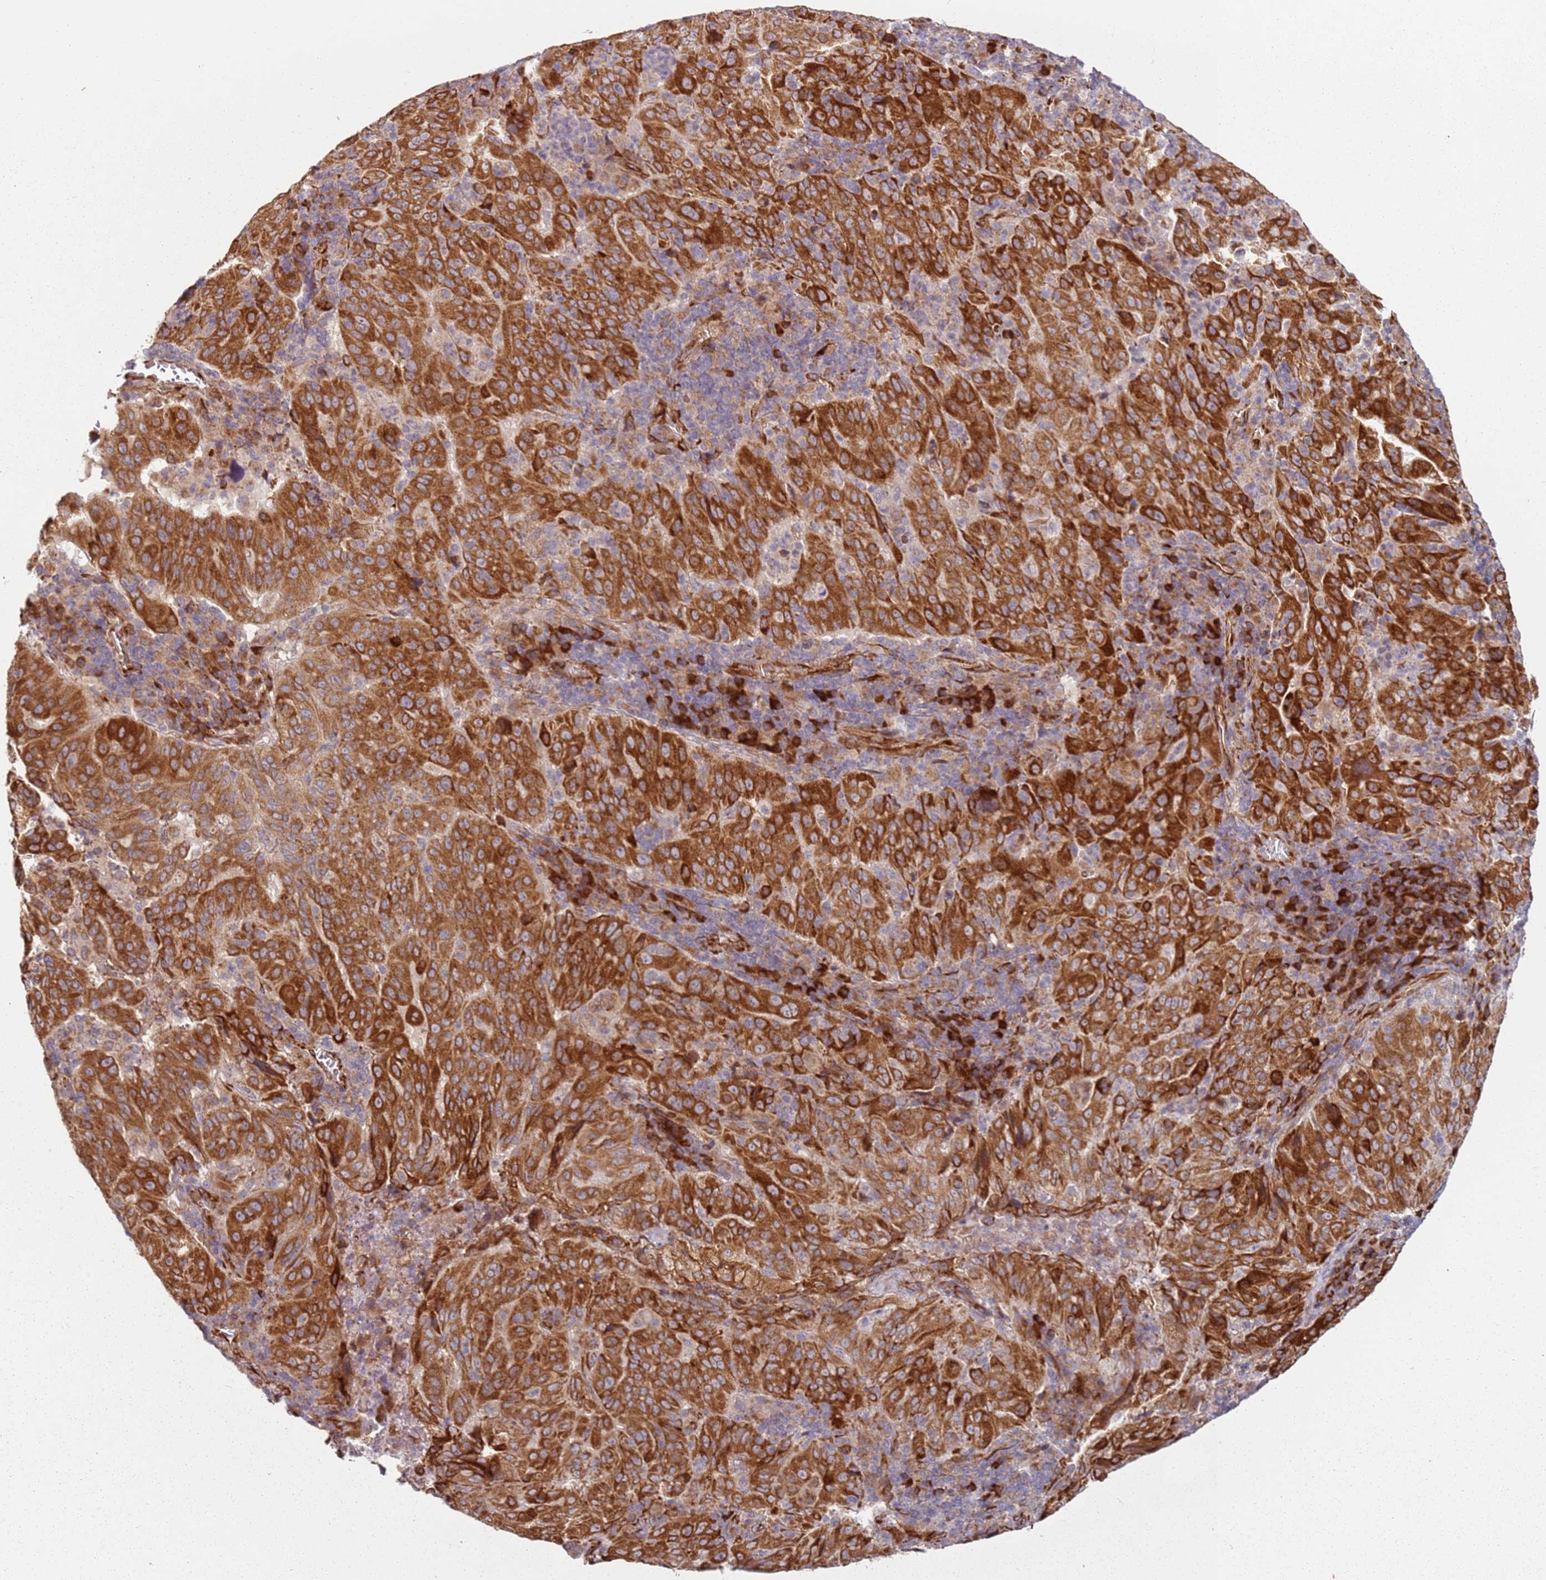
{"staining": {"intensity": "strong", "quantity": ">75%", "location": "cytoplasmic/membranous"}, "tissue": "pancreatic cancer", "cell_type": "Tumor cells", "image_type": "cancer", "snomed": [{"axis": "morphology", "description": "Adenocarcinoma, NOS"}, {"axis": "topography", "description": "Pancreas"}], "caption": "Immunohistochemical staining of human pancreatic cancer (adenocarcinoma) shows strong cytoplasmic/membranous protein expression in approximately >75% of tumor cells.", "gene": "ARFRP1", "patient": {"sex": "male", "age": 63}}